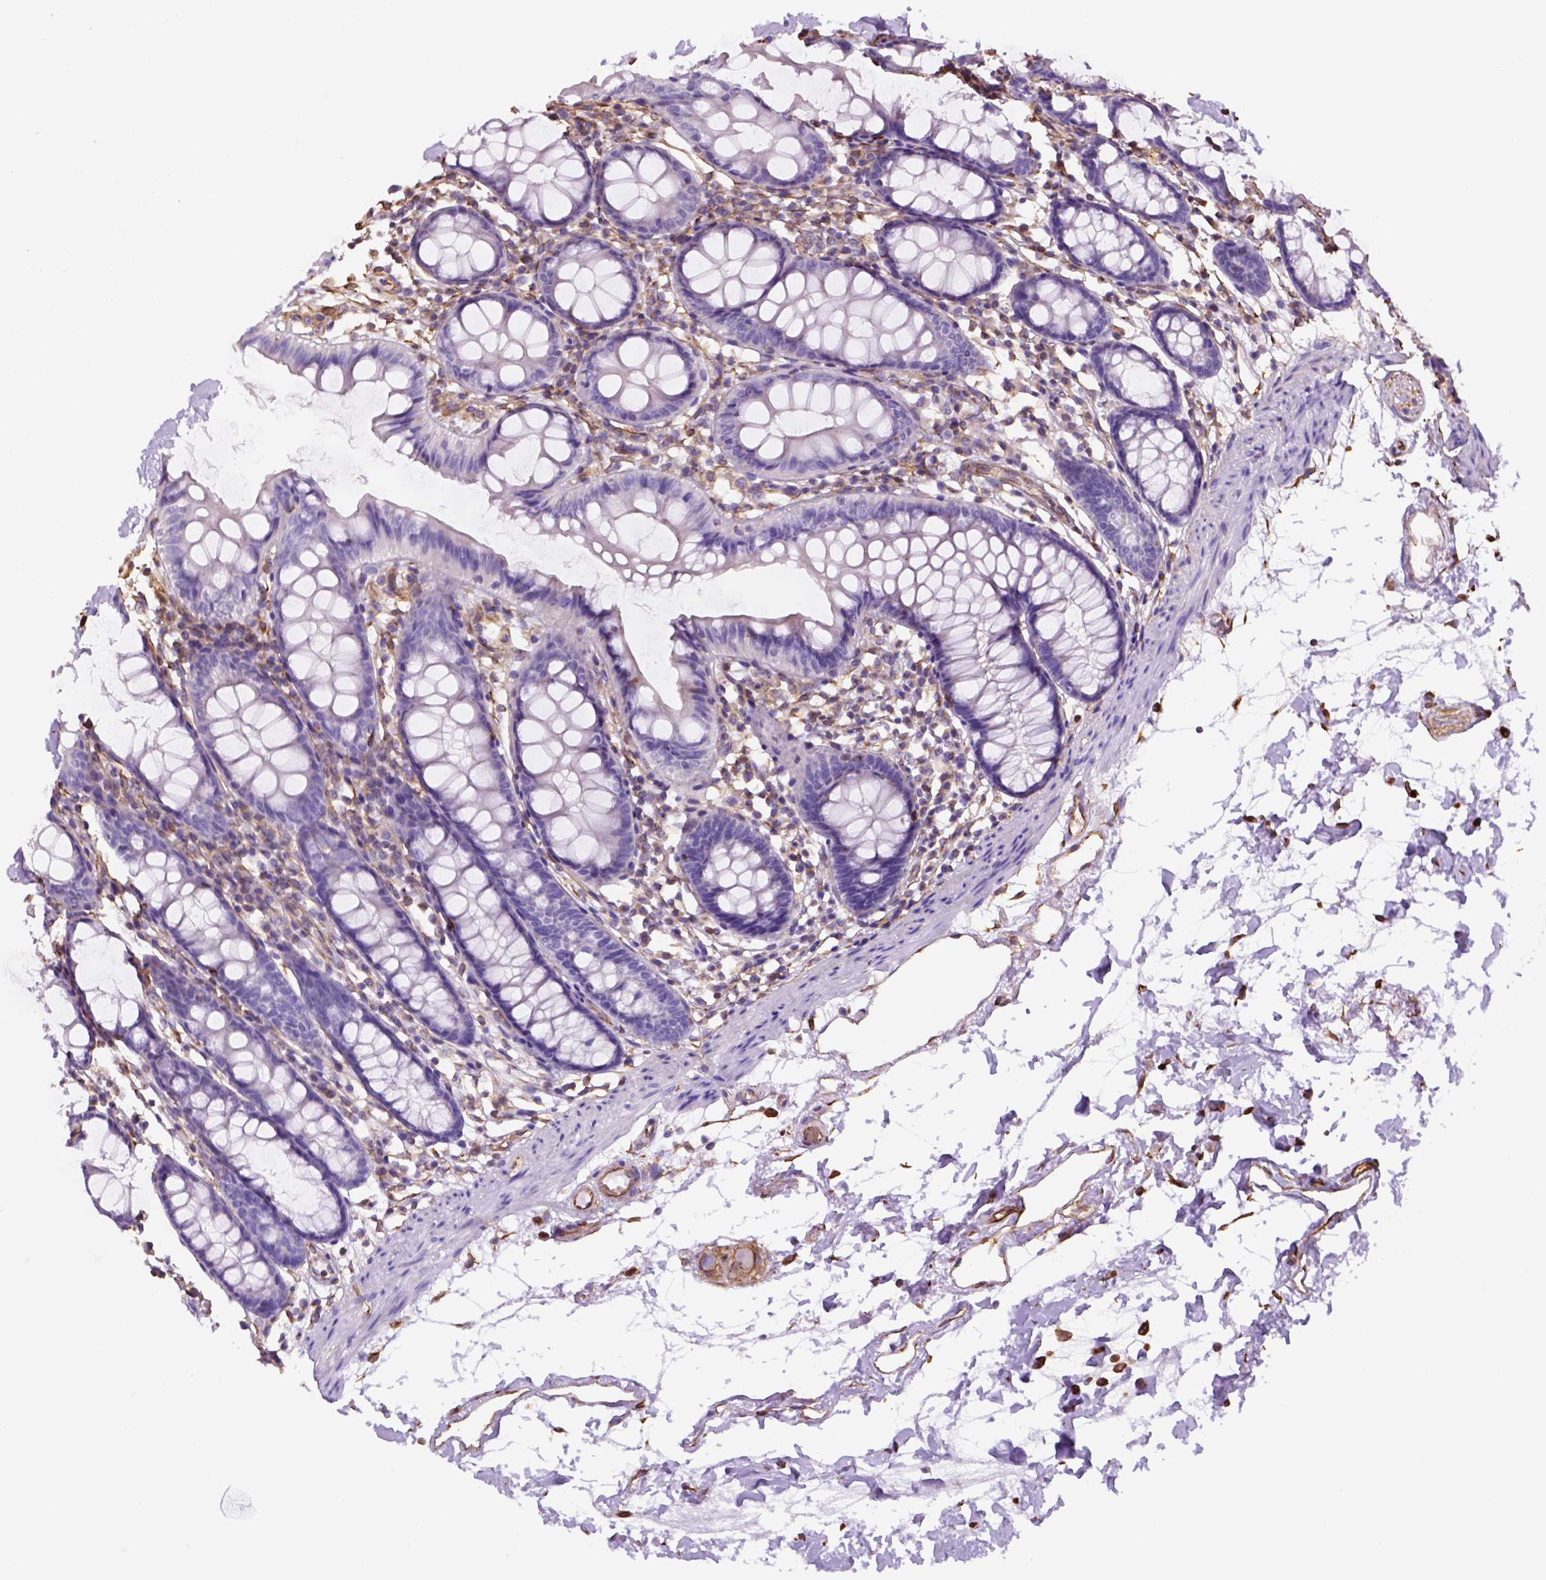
{"staining": {"intensity": "strong", "quantity": ">75%", "location": "cytoplasmic/membranous"}, "tissue": "colon", "cell_type": "Endothelial cells", "image_type": "normal", "snomed": [{"axis": "morphology", "description": "Normal tissue, NOS"}, {"axis": "topography", "description": "Colon"}], "caption": "Protein staining by IHC displays strong cytoplasmic/membranous staining in approximately >75% of endothelial cells in benign colon.", "gene": "ZZZ3", "patient": {"sex": "female", "age": 84}}